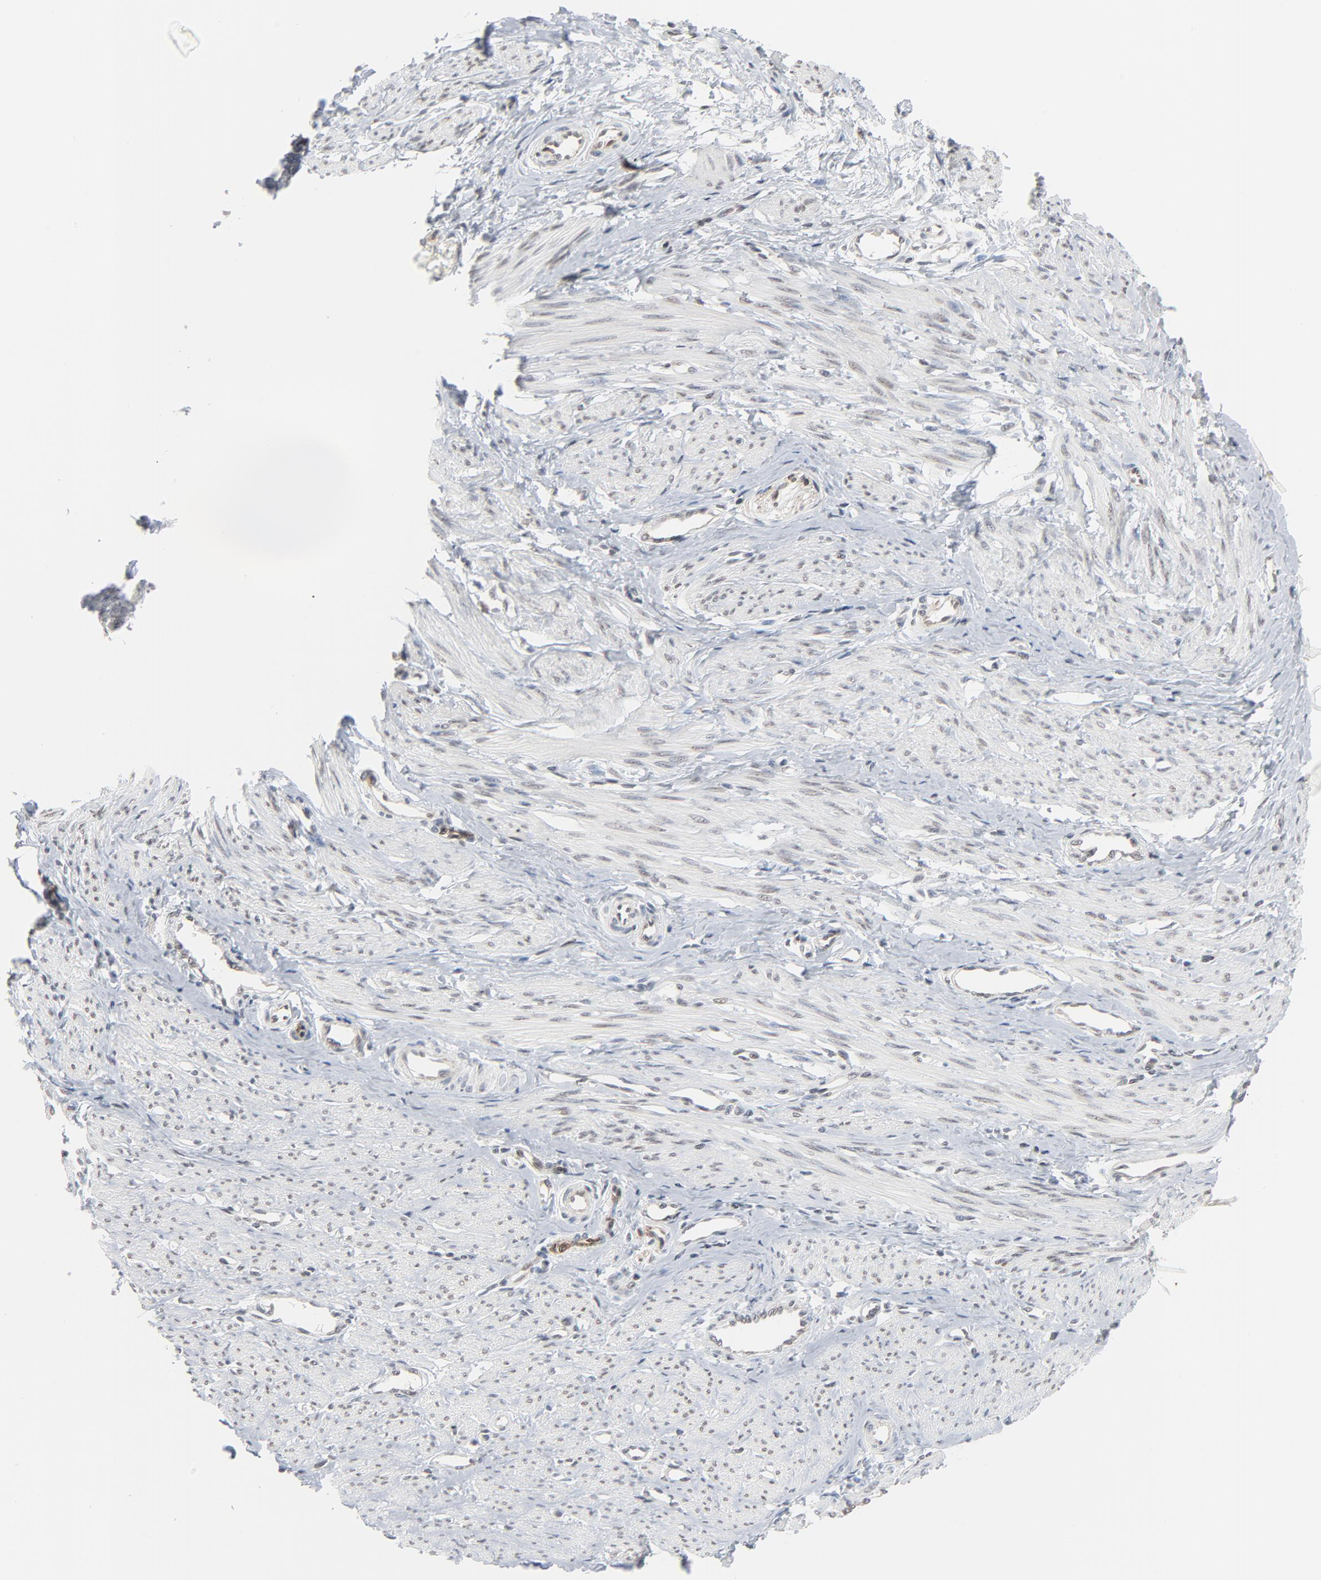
{"staining": {"intensity": "negative", "quantity": "none", "location": "none"}, "tissue": "smooth muscle", "cell_type": "Smooth muscle cells", "image_type": "normal", "snomed": [{"axis": "morphology", "description": "Normal tissue, NOS"}, {"axis": "topography", "description": "Smooth muscle"}, {"axis": "topography", "description": "Uterus"}], "caption": "High power microscopy photomicrograph of an IHC micrograph of normal smooth muscle, revealing no significant positivity in smooth muscle cells.", "gene": "ITPR3", "patient": {"sex": "female", "age": 39}}